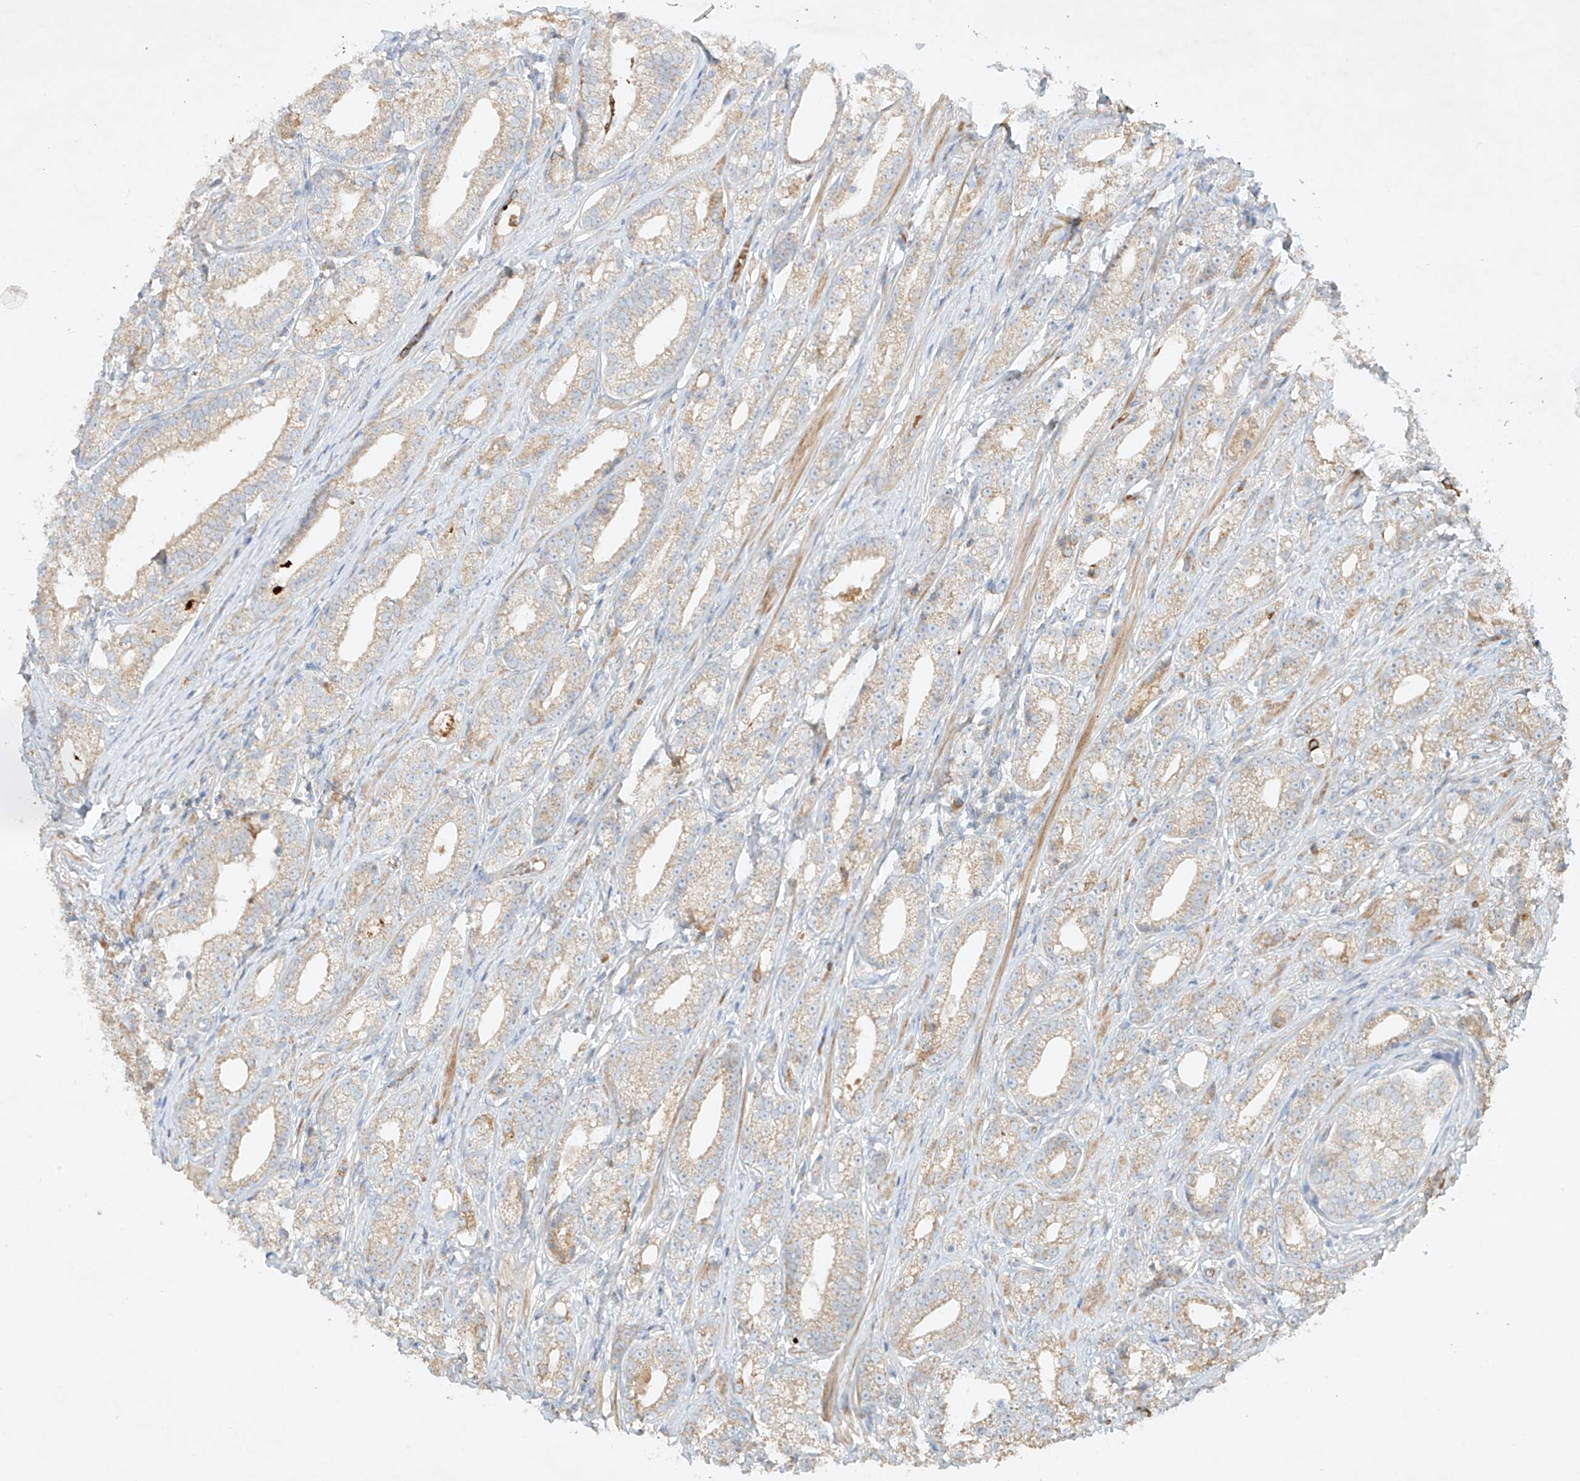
{"staining": {"intensity": "weak", "quantity": "25%-75%", "location": "cytoplasmic/membranous"}, "tissue": "prostate cancer", "cell_type": "Tumor cells", "image_type": "cancer", "snomed": [{"axis": "morphology", "description": "Adenocarcinoma, High grade"}, {"axis": "topography", "description": "Prostate"}], "caption": "Immunohistochemistry image of human prostate cancer (adenocarcinoma (high-grade)) stained for a protein (brown), which shows low levels of weak cytoplasmic/membranous expression in about 25%-75% of tumor cells.", "gene": "KPNA7", "patient": {"sex": "male", "age": 69}}